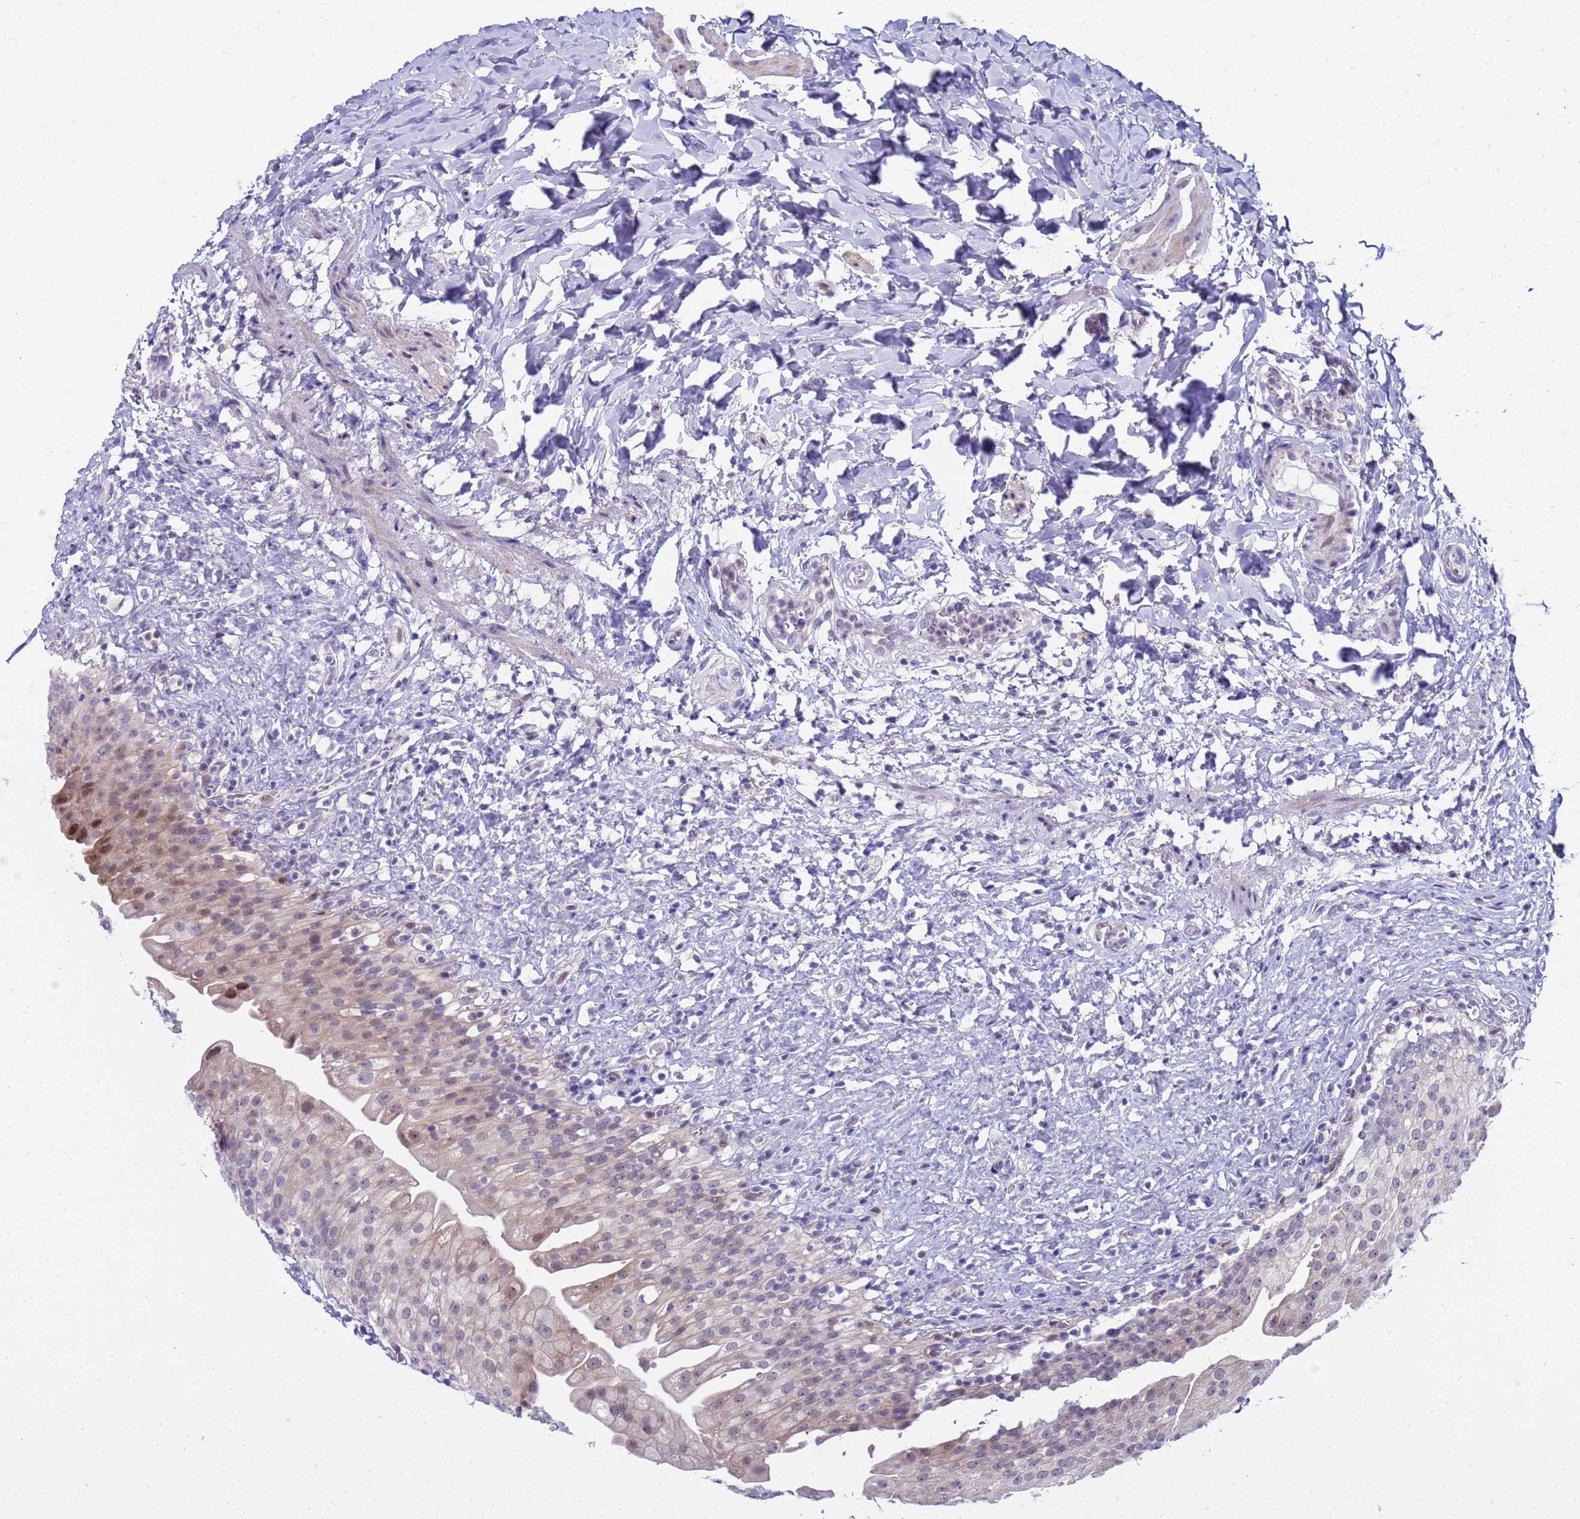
{"staining": {"intensity": "moderate", "quantity": "25%-75%", "location": "cytoplasmic/membranous,nuclear"}, "tissue": "urinary bladder", "cell_type": "Urothelial cells", "image_type": "normal", "snomed": [{"axis": "morphology", "description": "Normal tissue, NOS"}, {"axis": "topography", "description": "Urinary bladder"}], "caption": "Urothelial cells exhibit medium levels of moderate cytoplasmic/membranous,nuclear staining in approximately 25%-75% of cells in normal human urinary bladder.", "gene": "LRATD1", "patient": {"sex": "female", "age": 27}}